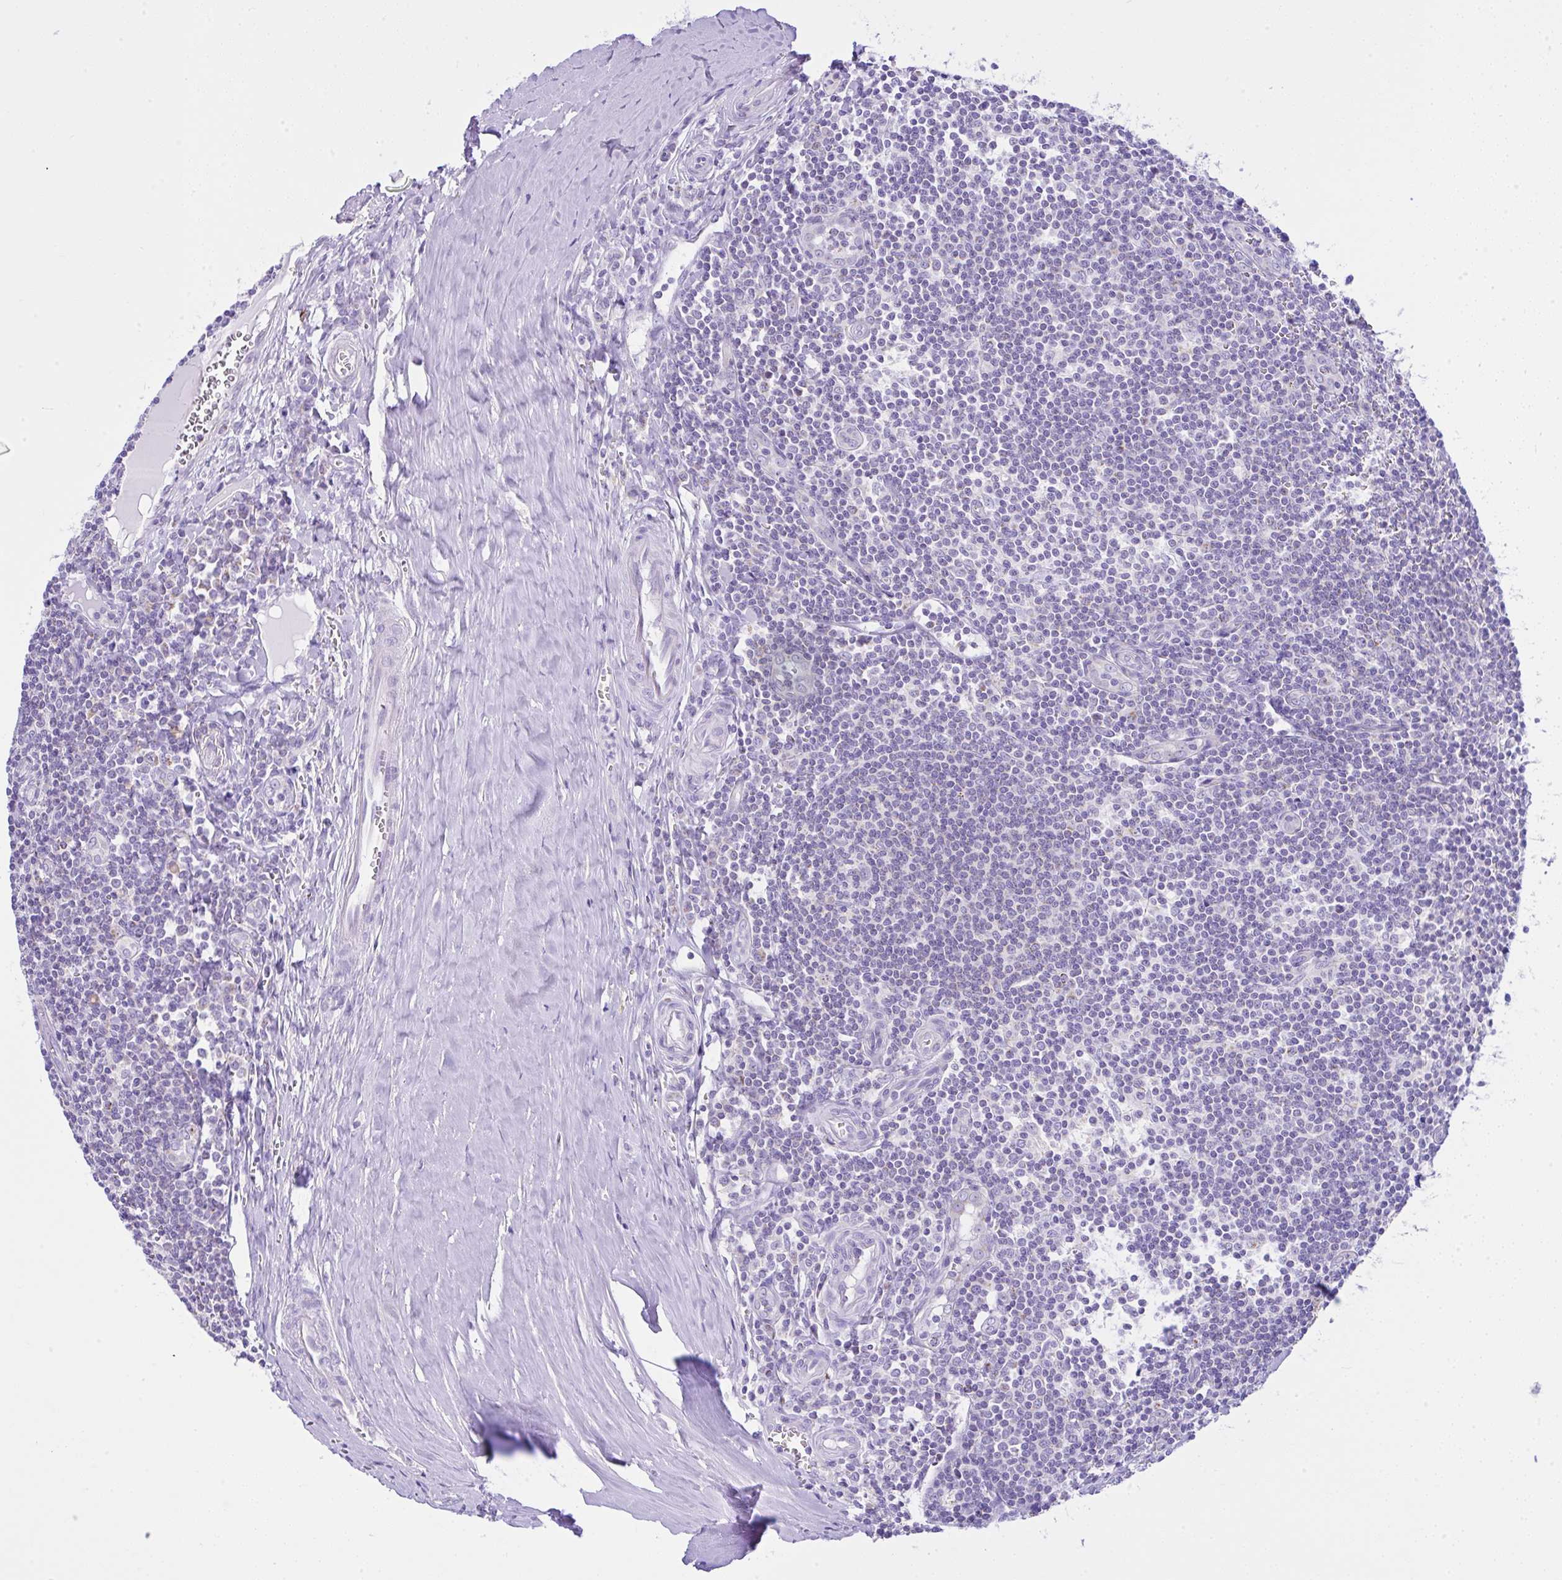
{"staining": {"intensity": "moderate", "quantity": "25%-75%", "location": "cytoplasmic/membranous"}, "tissue": "tonsil", "cell_type": "Germinal center cells", "image_type": "normal", "snomed": [{"axis": "morphology", "description": "Normal tissue, NOS"}, {"axis": "topography", "description": "Tonsil"}], "caption": "Protein staining of normal tonsil shows moderate cytoplasmic/membranous staining in approximately 25%-75% of germinal center cells.", "gene": "SLC13A1", "patient": {"sex": "male", "age": 27}}